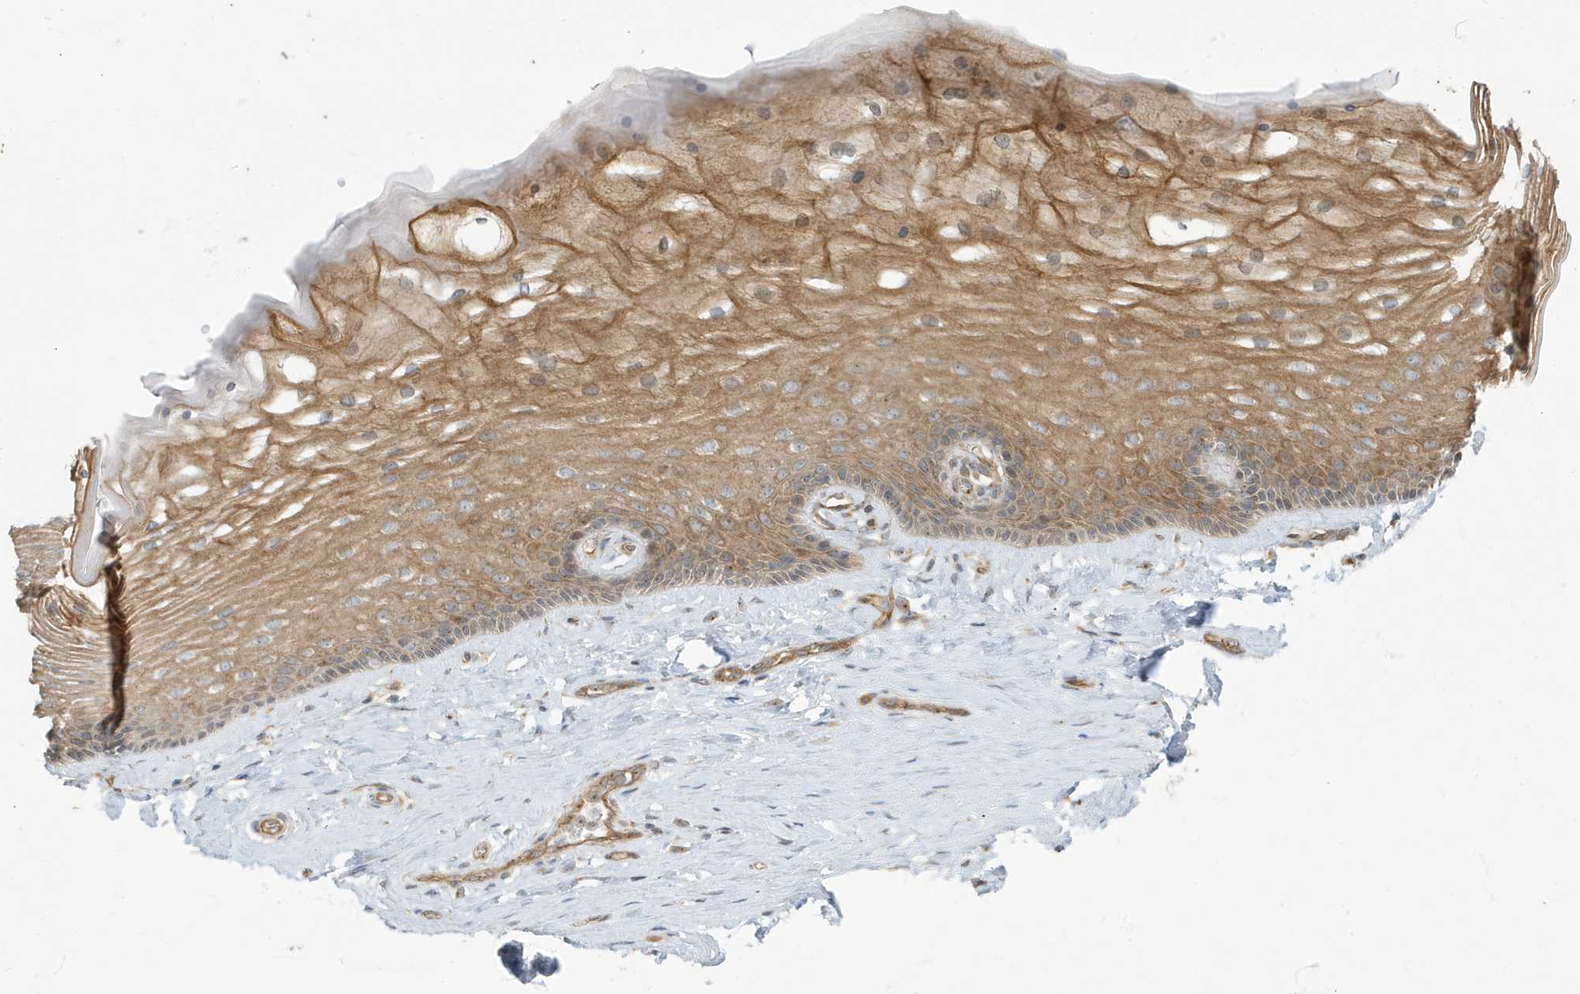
{"staining": {"intensity": "moderate", "quantity": ">75%", "location": "cytoplasmic/membranous"}, "tissue": "vagina", "cell_type": "Squamous epithelial cells", "image_type": "normal", "snomed": [{"axis": "morphology", "description": "Normal tissue, NOS"}, {"axis": "topography", "description": "Vagina"}], "caption": "High-magnification brightfield microscopy of benign vagina stained with DAB (3,3'-diaminobenzidine) (brown) and counterstained with hematoxylin (blue). squamous epithelial cells exhibit moderate cytoplasmic/membranous positivity is identified in about>75% of cells. The protein is stained brown, and the nuclei are stained in blue (DAB (3,3'-diaminobenzidine) IHC with brightfield microscopy, high magnification).", "gene": "ATP23", "patient": {"sex": "female", "age": 46}}